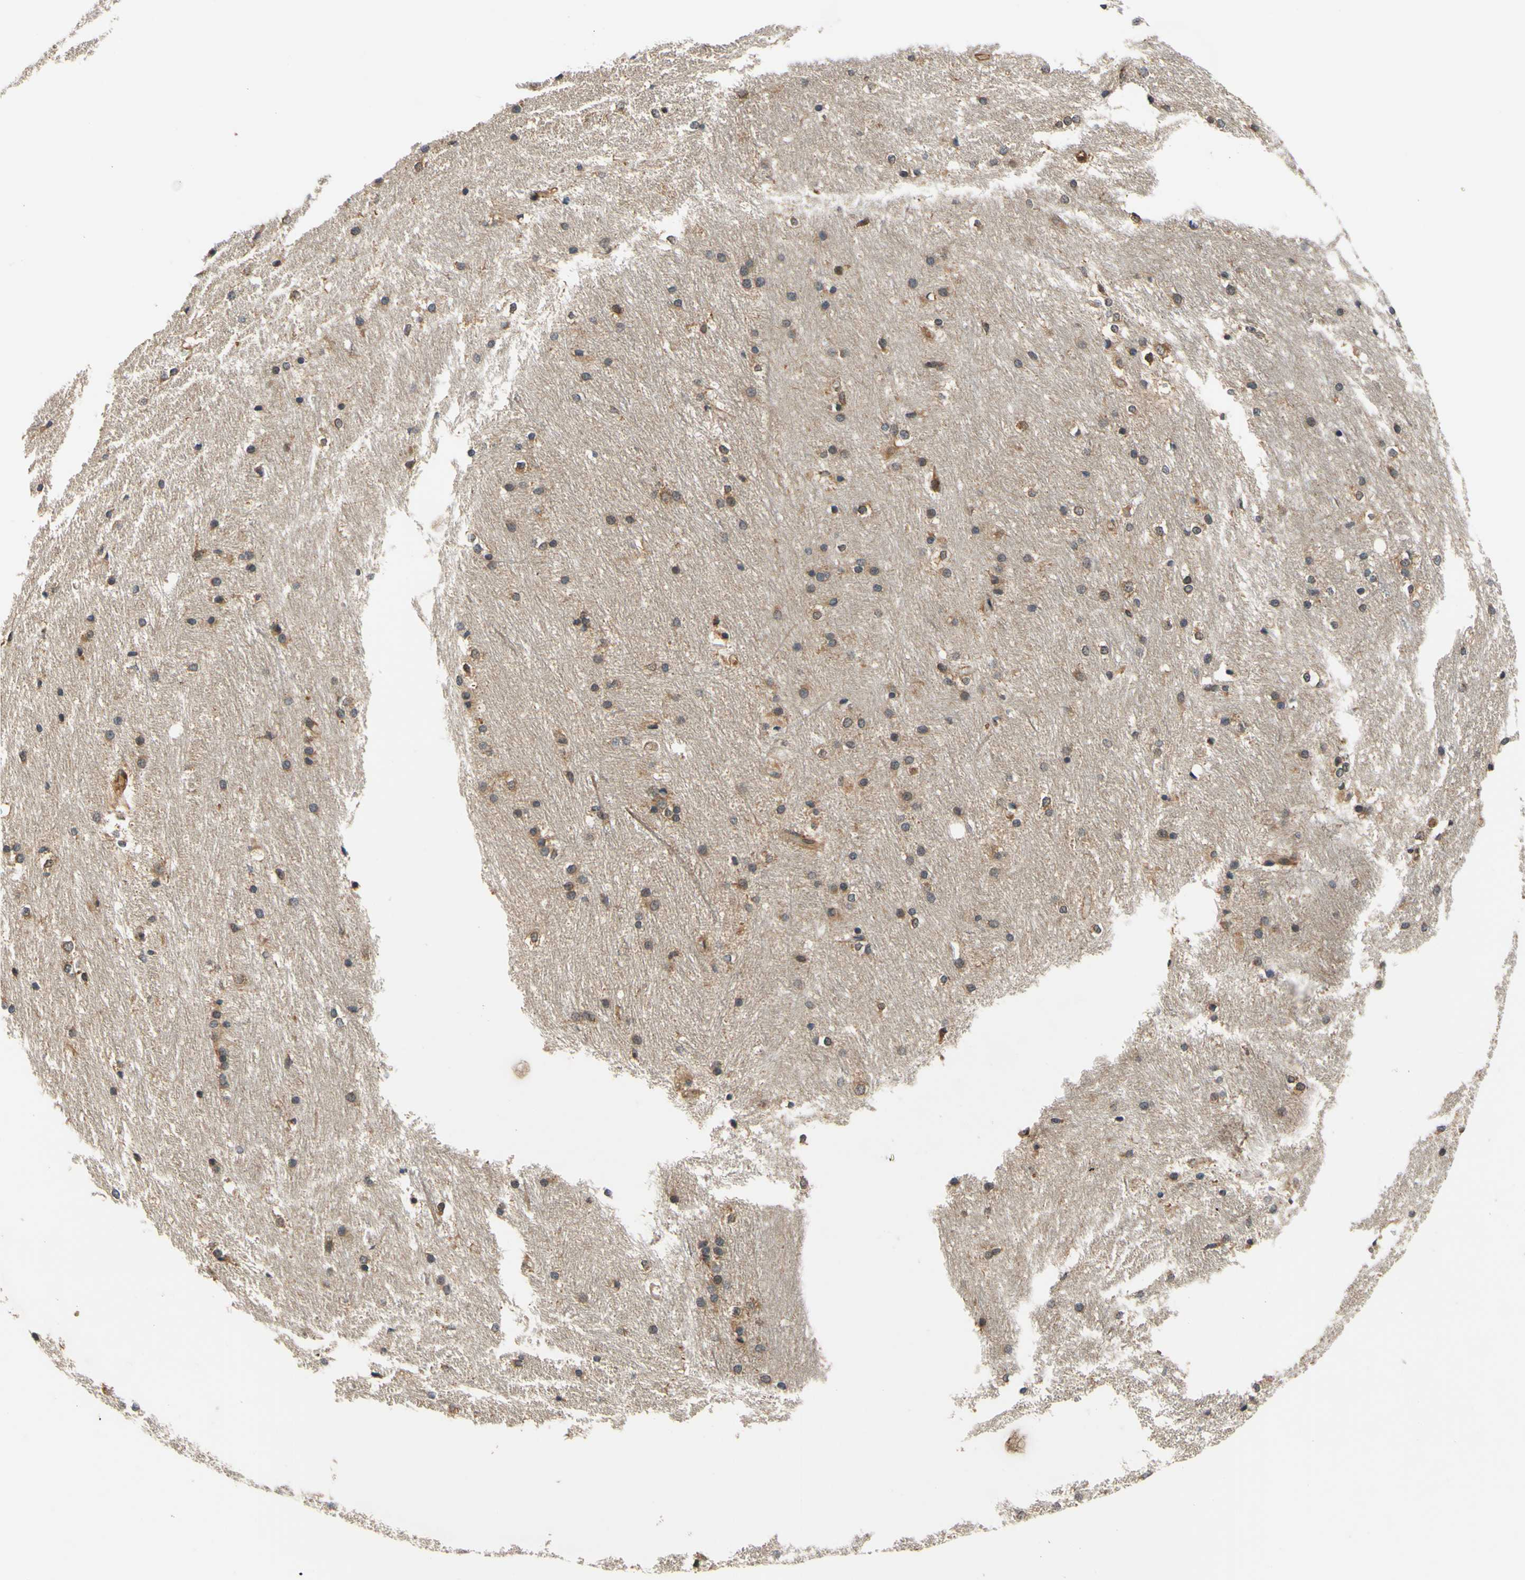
{"staining": {"intensity": "weak", "quantity": "<25%", "location": "cytoplasmic/membranous"}, "tissue": "caudate", "cell_type": "Glial cells", "image_type": "normal", "snomed": [{"axis": "morphology", "description": "Normal tissue, NOS"}, {"axis": "topography", "description": "Lateral ventricle wall"}], "caption": "The immunohistochemistry (IHC) micrograph has no significant positivity in glial cells of caudate. Brightfield microscopy of immunohistochemistry (IHC) stained with DAB (3,3'-diaminobenzidine) (brown) and hematoxylin (blue), captured at high magnification.", "gene": "PLA2G4A", "patient": {"sex": "female", "age": 19}}